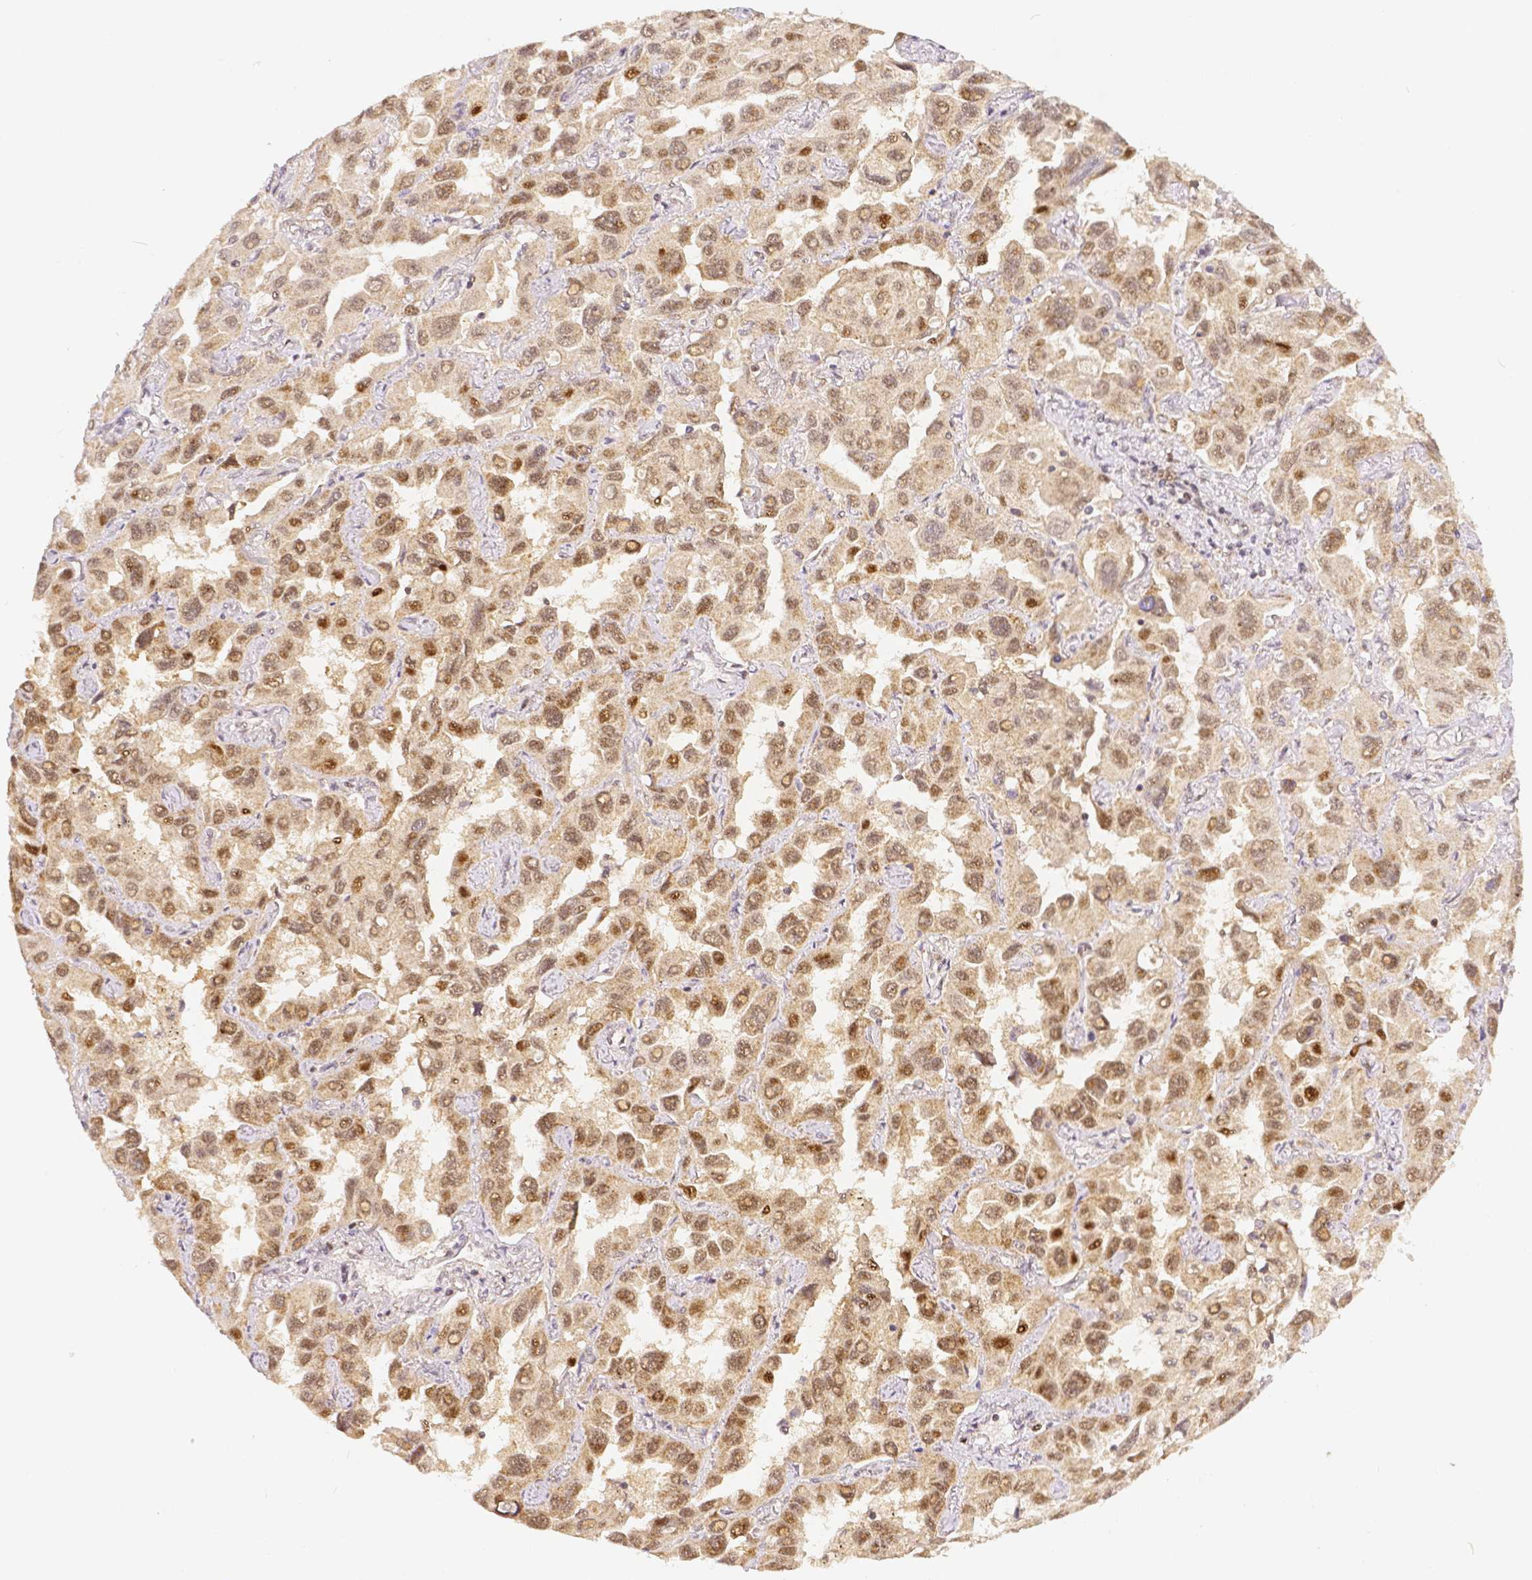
{"staining": {"intensity": "moderate", "quantity": ">75%", "location": "cytoplasmic/membranous,nuclear"}, "tissue": "lung cancer", "cell_type": "Tumor cells", "image_type": "cancer", "snomed": [{"axis": "morphology", "description": "Adenocarcinoma, NOS"}, {"axis": "topography", "description": "Lung"}], "caption": "This is an image of immunohistochemistry staining of lung cancer (adenocarcinoma), which shows moderate expression in the cytoplasmic/membranous and nuclear of tumor cells.", "gene": "RHOT1", "patient": {"sex": "male", "age": 64}}